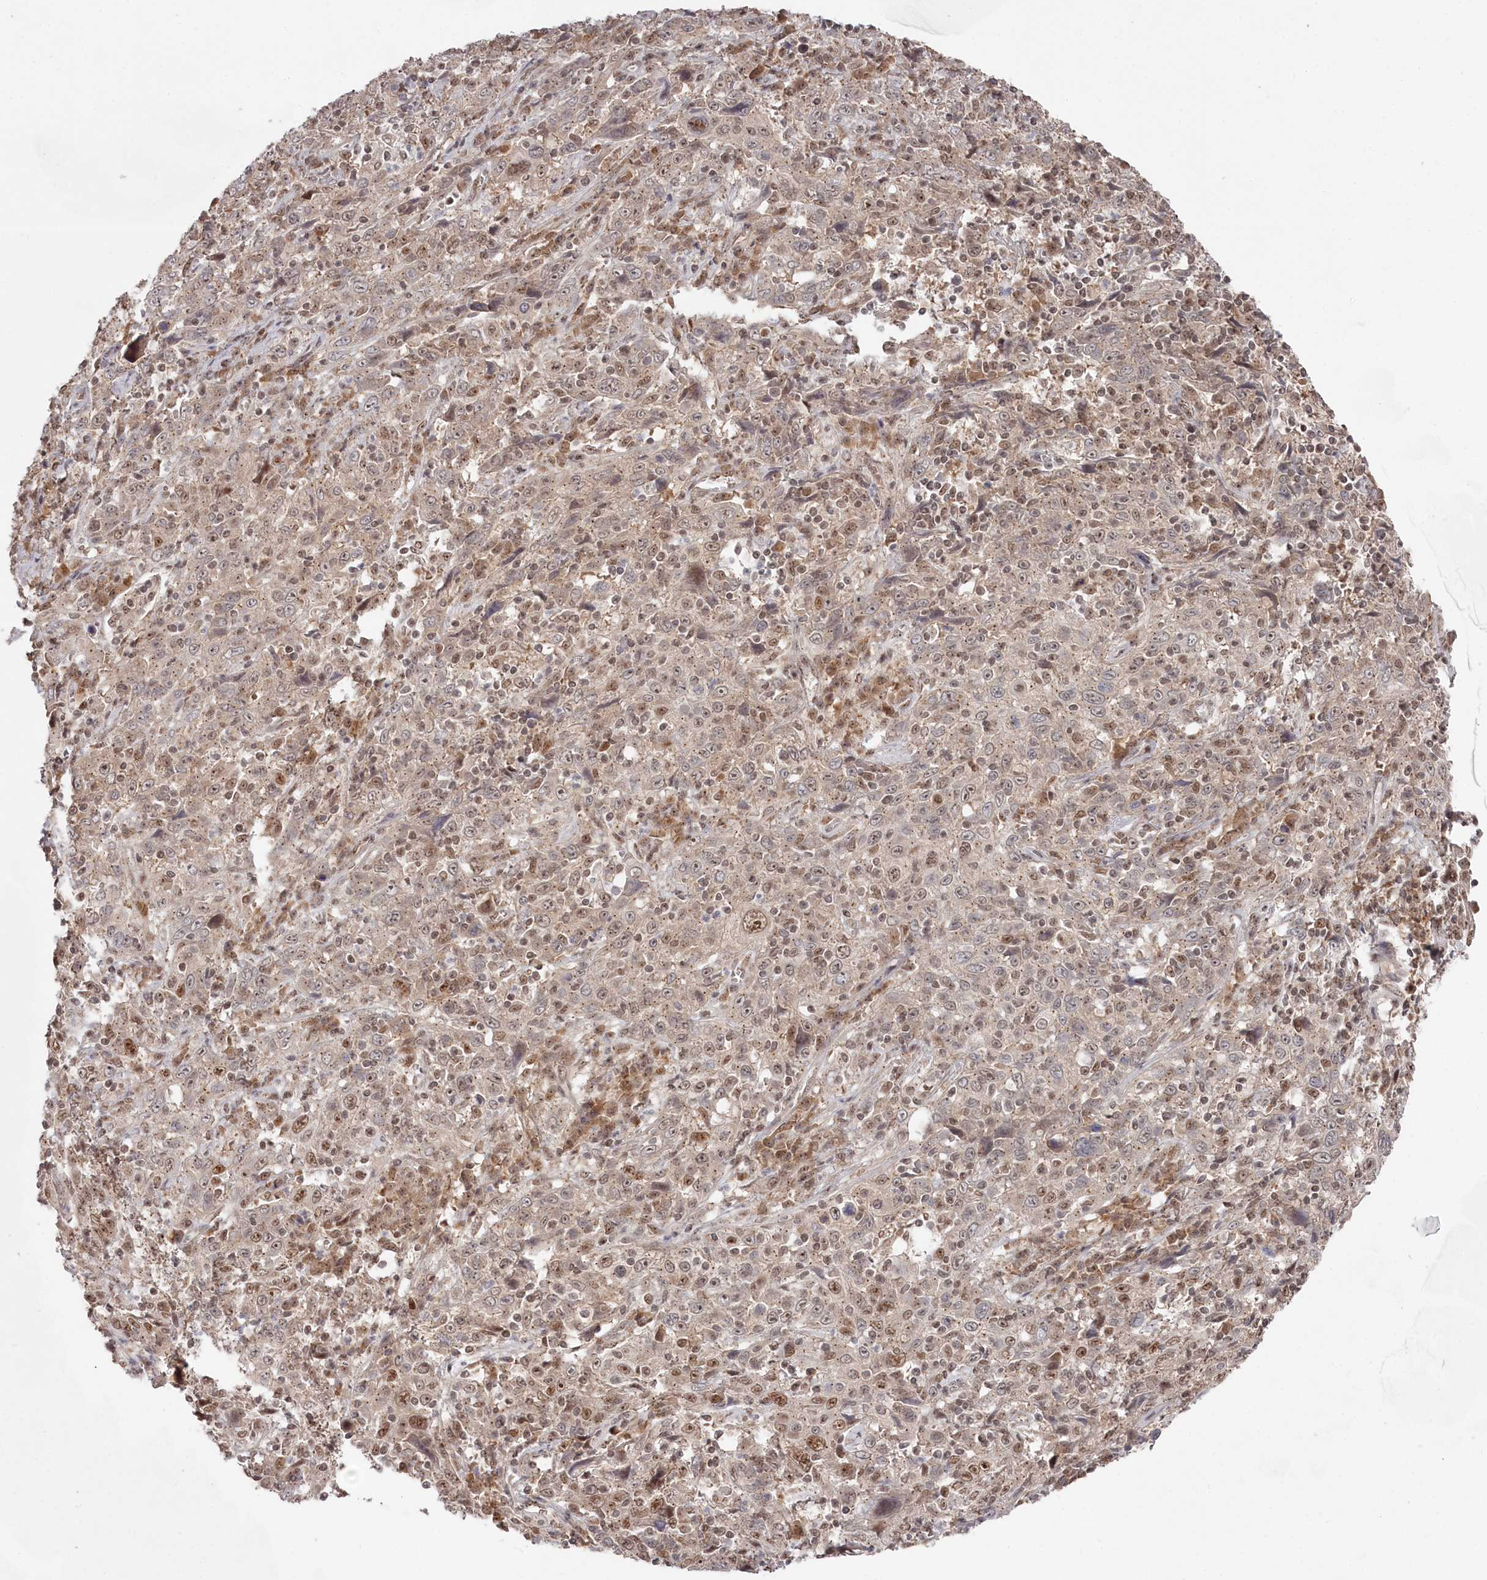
{"staining": {"intensity": "moderate", "quantity": "25%-75%", "location": "nuclear"}, "tissue": "cervical cancer", "cell_type": "Tumor cells", "image_type": "cancer", "snomed": [{"axis": "morphology", "description": "Squamous cell carcinoma, NOS"}, {"axis": "topography", "description": "Cervix"}], "caption": "A brown stain labels moderate nuclear staining of a protein in squamous cell carcinoma (cervical) tumor cells. The protein is shown in brown color, while the nuclei are stained blue.", "gene": "EXOSC1", "patient": {"sex": "female", "age": 46}}